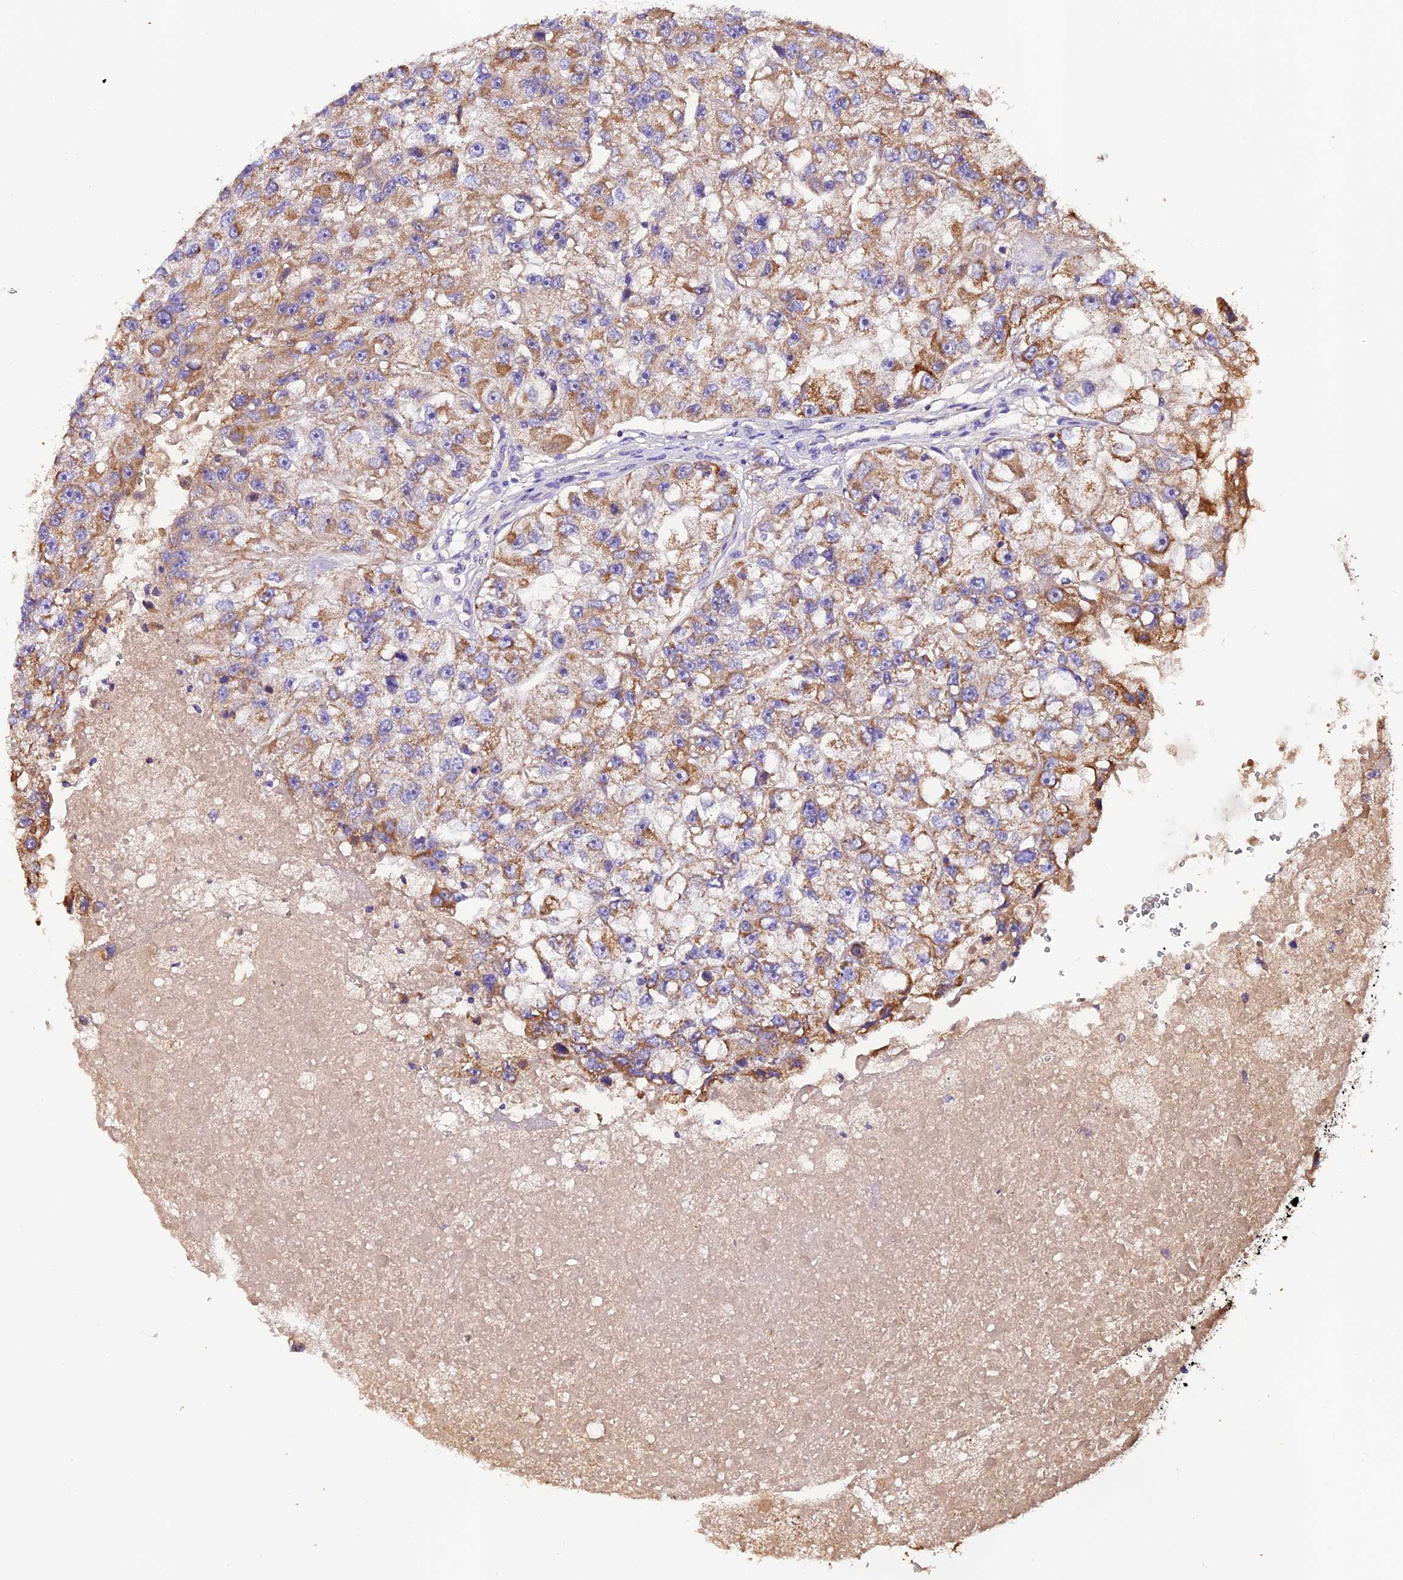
{"staining": {"intensity": "moderate", "quantity": ">75%", "location": "cytoplasmic/membranous"}, "tissue": "renal cancer", "cell_type": "Tumor cells", "image_type": "cancer", "snomed": [{"axis": "morphology", "description": "Adenocarcinoma, NOS"}, {"axis": "topography", "description": "Kidney"}], "caption": "Renal cancer stained with a brown dye reveals moderate cytoplasmic/membranous positive positivity in about >75% of tumor cells.", "gene": "SIX5", "patient": {"sex": "male", "age": 63}}